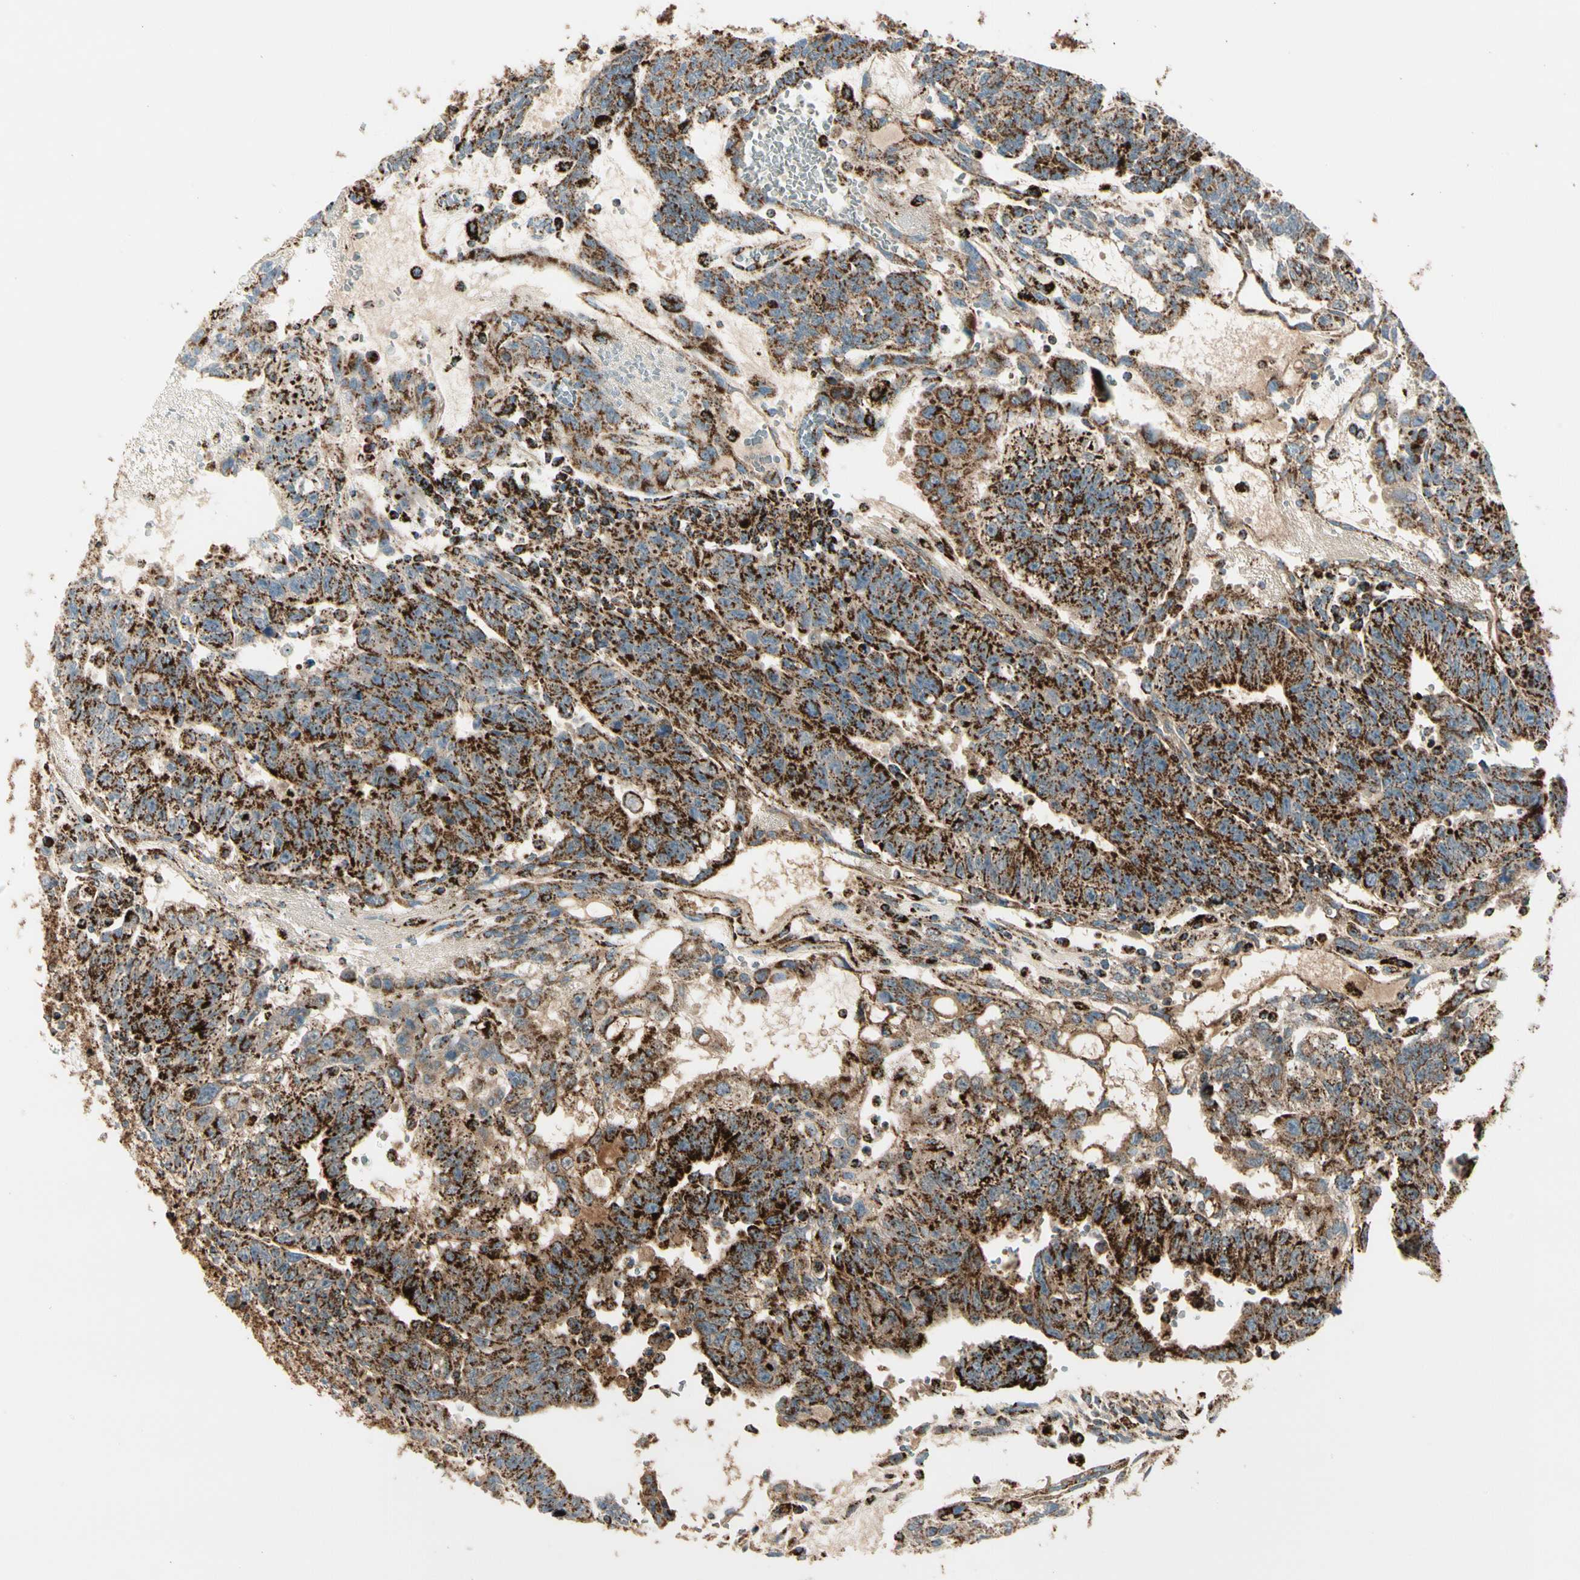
{"staining": {"intensity": "strong", "quantity": ">75%", "location": "cytoplasmic/membranous"}, "tissue": "testis cancer", "cell_type": "Tumor cells", "image_type": "cancer", "snomed": [{"axis": "morphology", "description": "Seminoma, NOS"}, {"axis": "morphology", "description": "Carcinoma, Embryonal, NOS"}, {"axis": "topography", "description": "Testis"}], "caption": "Immunohistochemical staining of human testis embryonal carcinoma shows high levels of strong cytoplasmic/membranous protein expression in approximately >75% of tumor cells.", "gene": "ME2", "patient": {"sex": "male", "age": 52}}